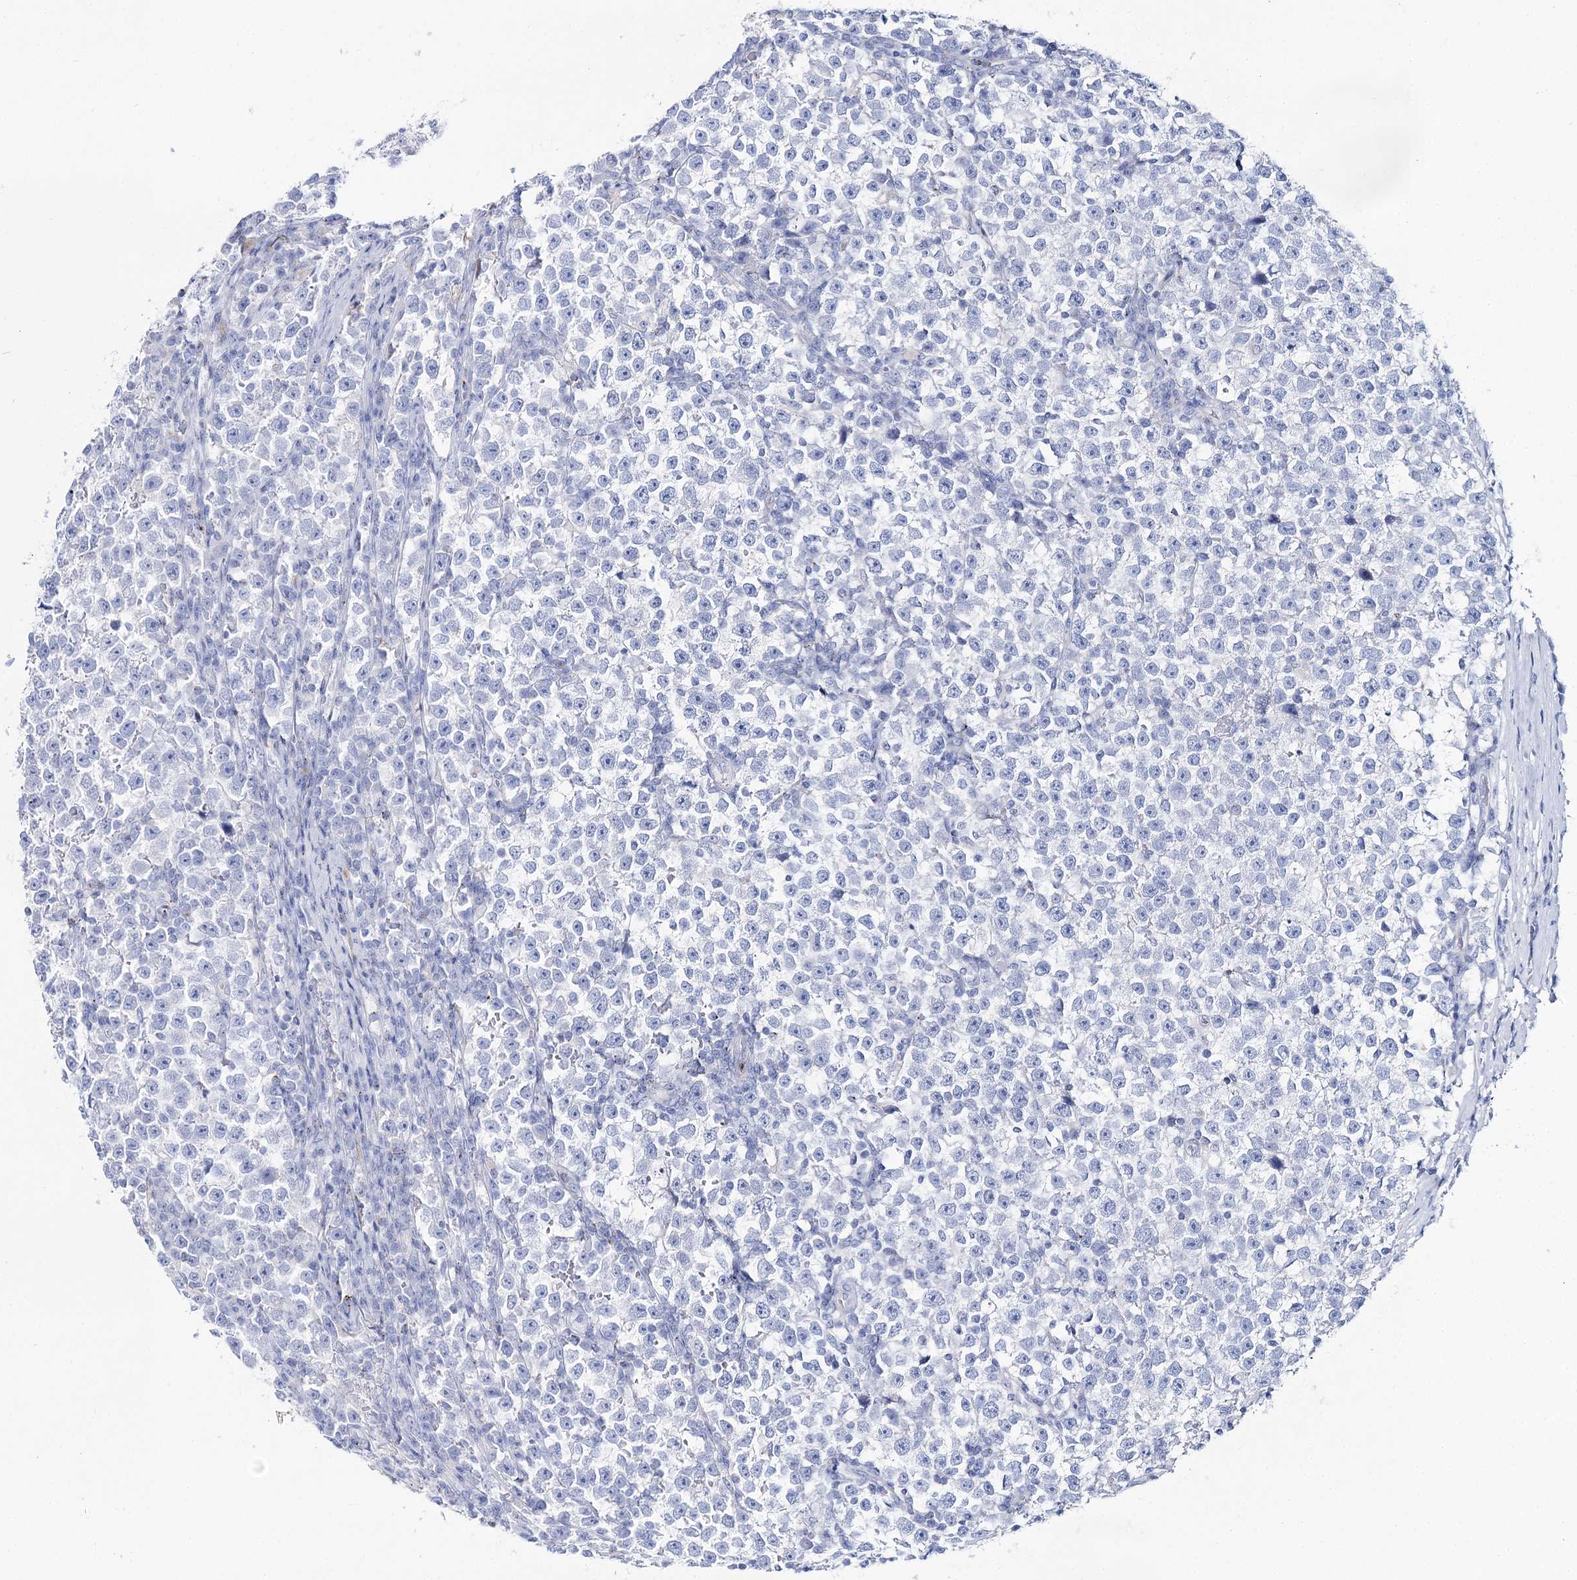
{"staining": {"intensity": "negative", "quantity": "none", "location": "none"}, "tissue": "testis cancer", "cell_type": "Tumor cells", "image_type": "cancer", "snomed": [{"axis": "morphology", "description": "Normal tissue, NOS"}, {"axis": "morphology", "description": "Seminoma, NOS"}, {"axis": "topography", "description": "Testis"}], "caption": "The photomicrograph exhibits no staining of tumor cells in testis cancer (seminoma).", "gene": "SLC3A1", "patient": {"sex": "male", "age": 43}}